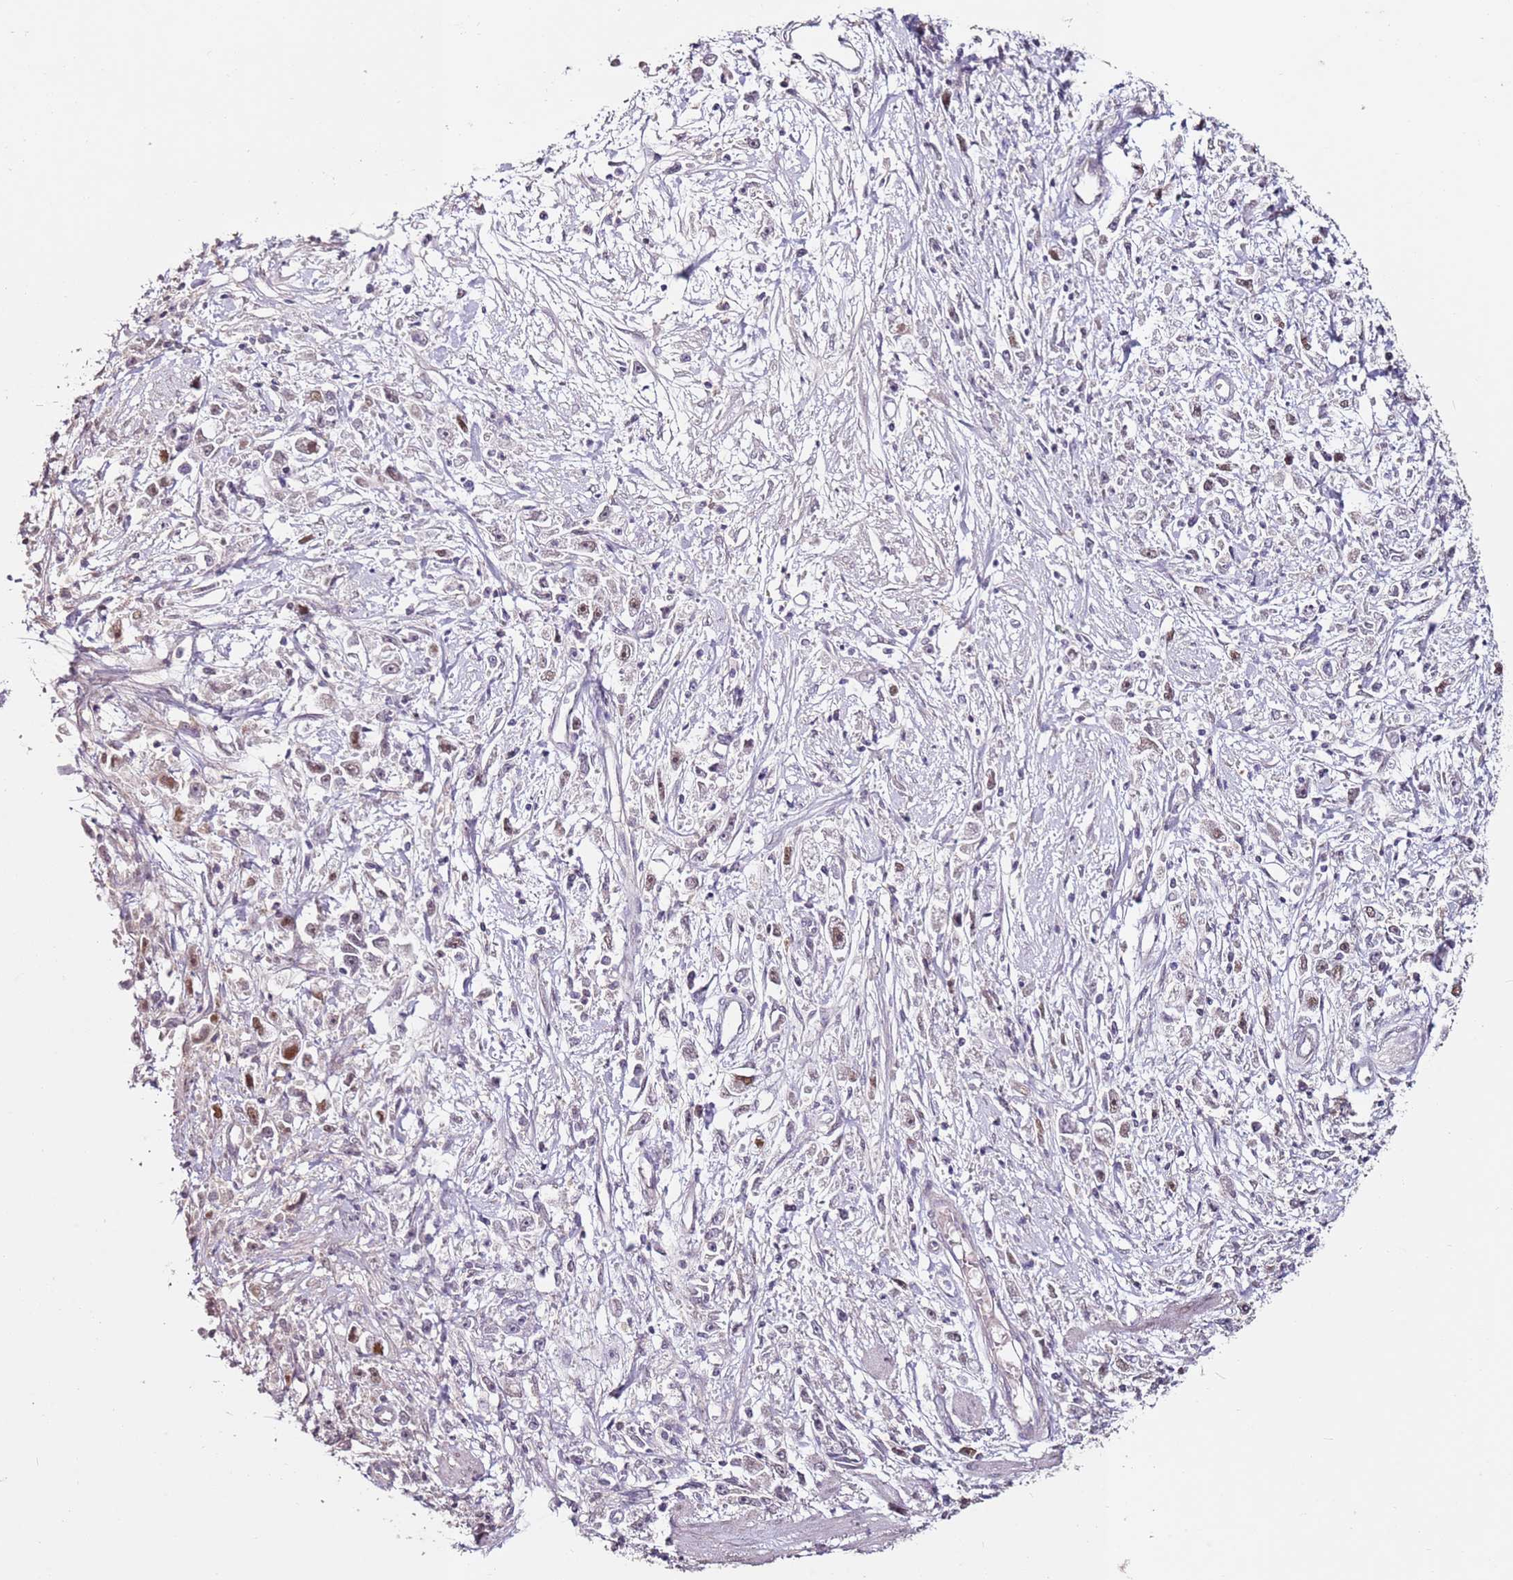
{"staining": {"intensity": "negative", "quantity": "none", "location": "none"}, "tissue": "stomach cancer", "cell_type": "Tumor cells", "image_type": "cancer", "snomed": [{"axis": "morphology", "description": "Adenocarcinoma, NOS"}, {"axis": "topography", "description": "Stomach"}], "caption": "Protein analysis of stomach adenocarcinoma displays no significant expression in tumor cells. (DAB (3,3'-diaminobenzidine) IHC, high magnification).", "gene": "MDH1", "patient": {"sex": "female", "age": 59}}